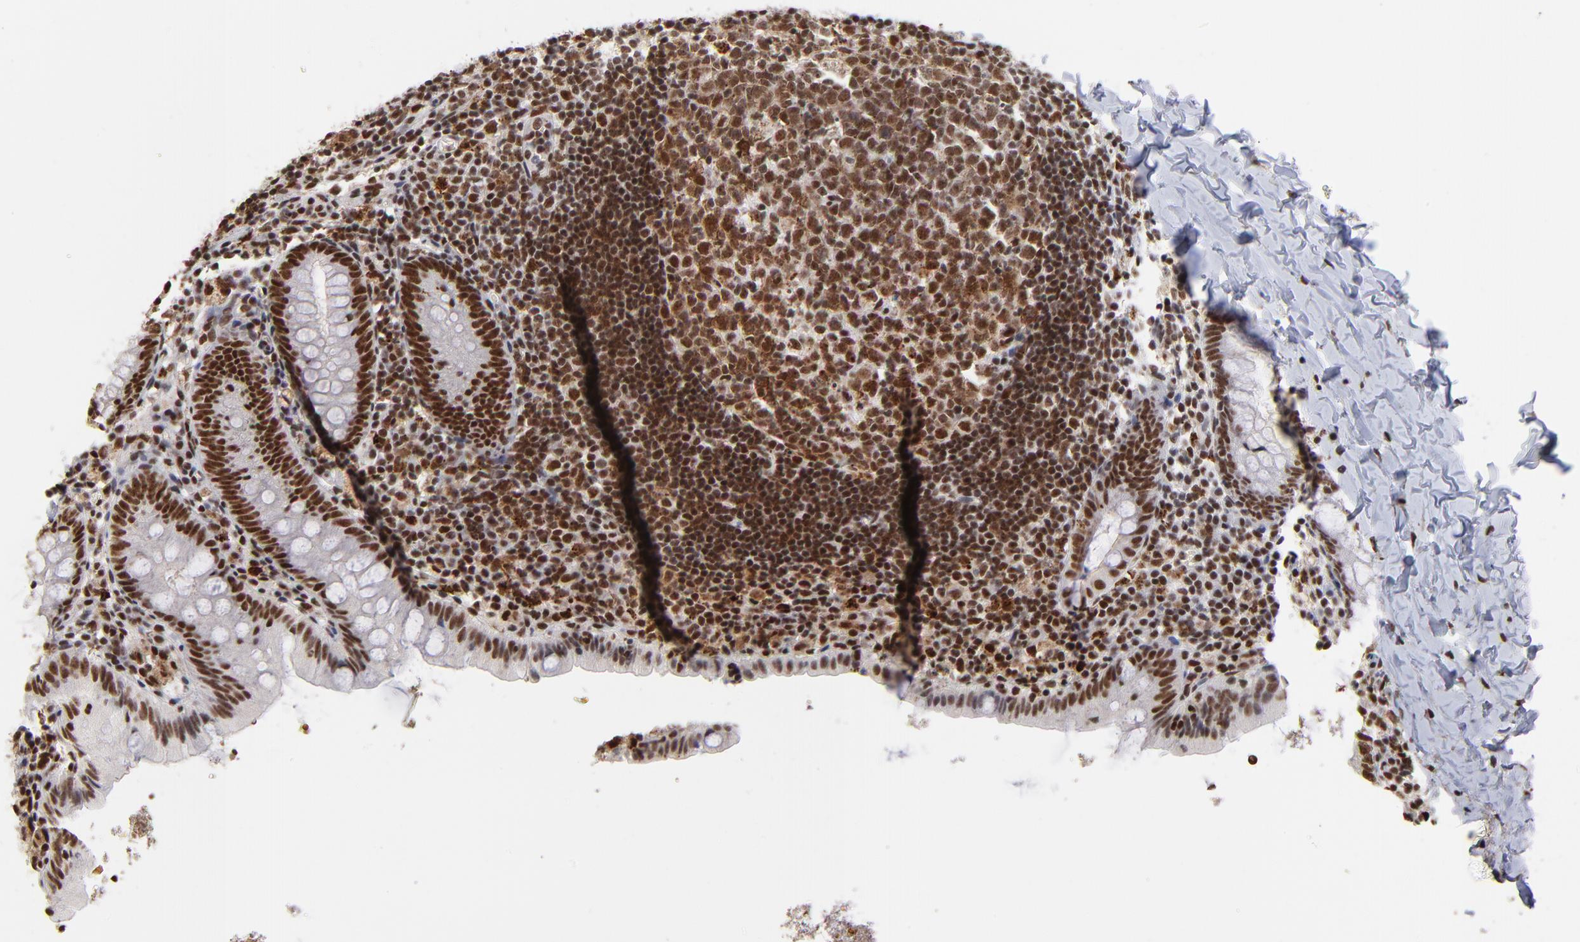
{"staining": {"intensity": "strong", "quantity": ">75%", "location": "nuclear"}, "tissue": "appendix", "cell_type": "Glandular cells", "image_type": "normal", "snomed": [{"axis": "morphology", "description": "Normal tissue, NOS"}, {"axis": "topography", "description": "Appendix"}], "caption": "Brown immunohistochemical staining in unremarkable human appendix shows strong nuclear expression in approximately >75% of glandular cells. Nuclei are stained in blue.", "gene": "ZNF146", "patient": {"sex": "female", "age": 9}}